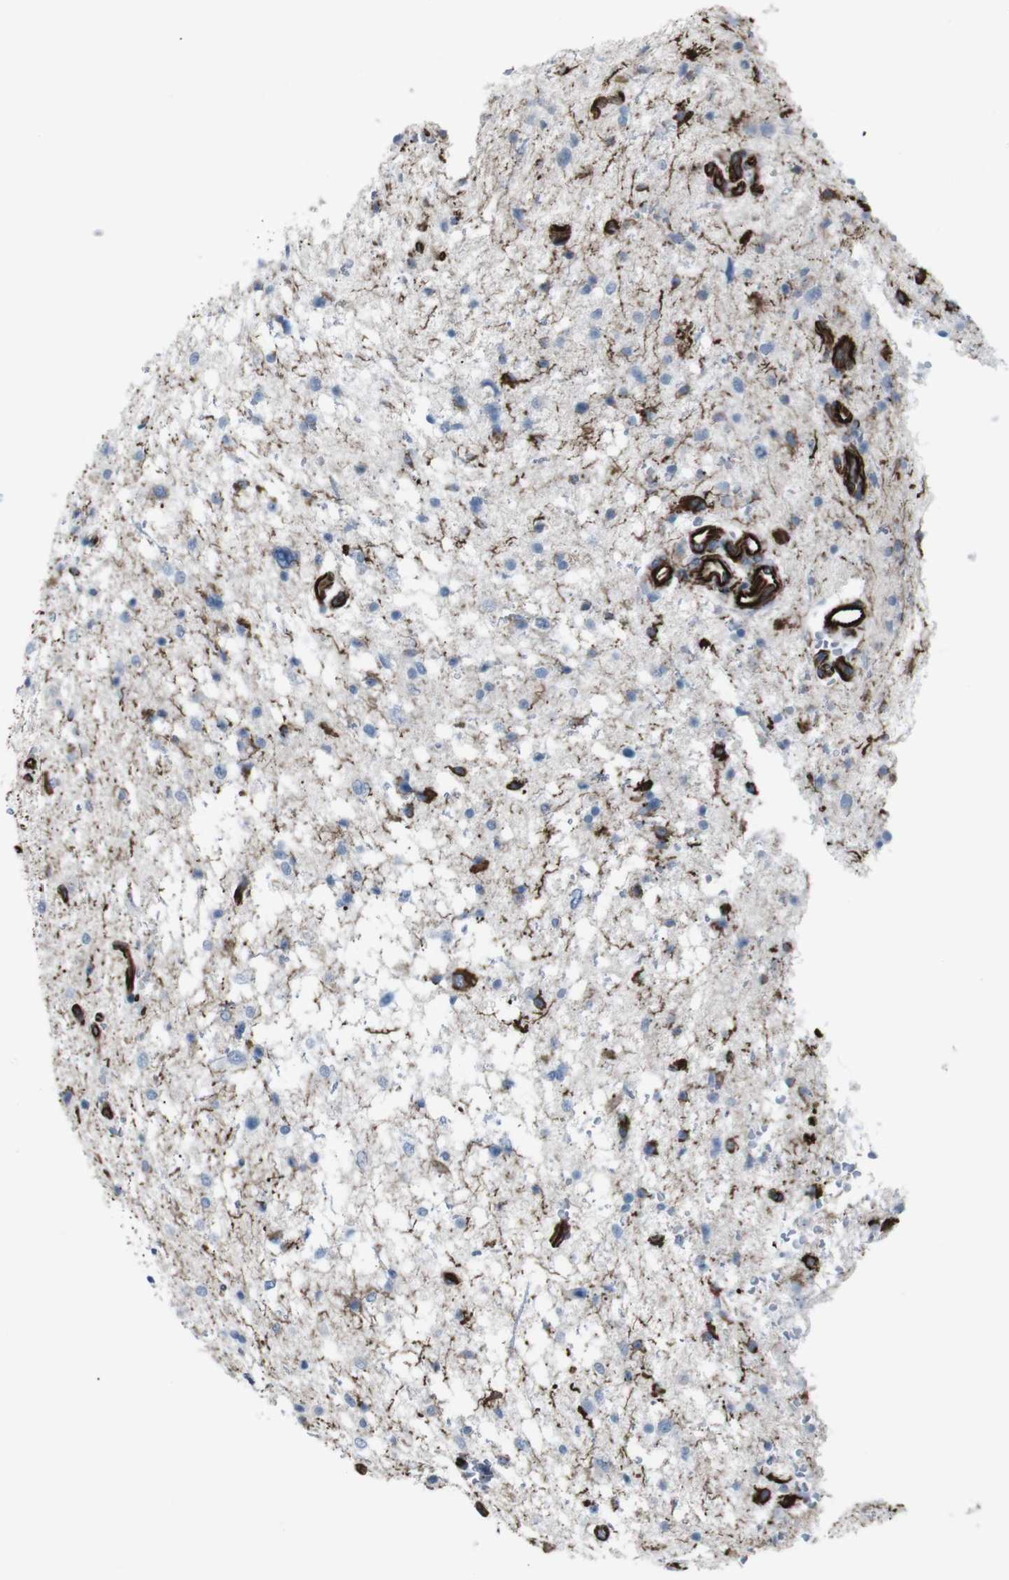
{"staining": {"intensity": "strong", "quantity": "<25%", "location": "cytoplasmic/membranous"}, "tissue": "glioma", "cell_type": "Tumor cells", "image_type": "cancer", "snomed": [{"axis": "morphology", "description": "Glioma, malignant, Low grade"}, {"axis": "topography", "description": "Brain"}], "caption": "A brown stain labels strong cytoplasmic/membranous positivity of a protein in human malignant glioma (low-grade) tumor cells.", "gene": "ZDHHC6", "patient": {"sex": "female", "age": 37}}